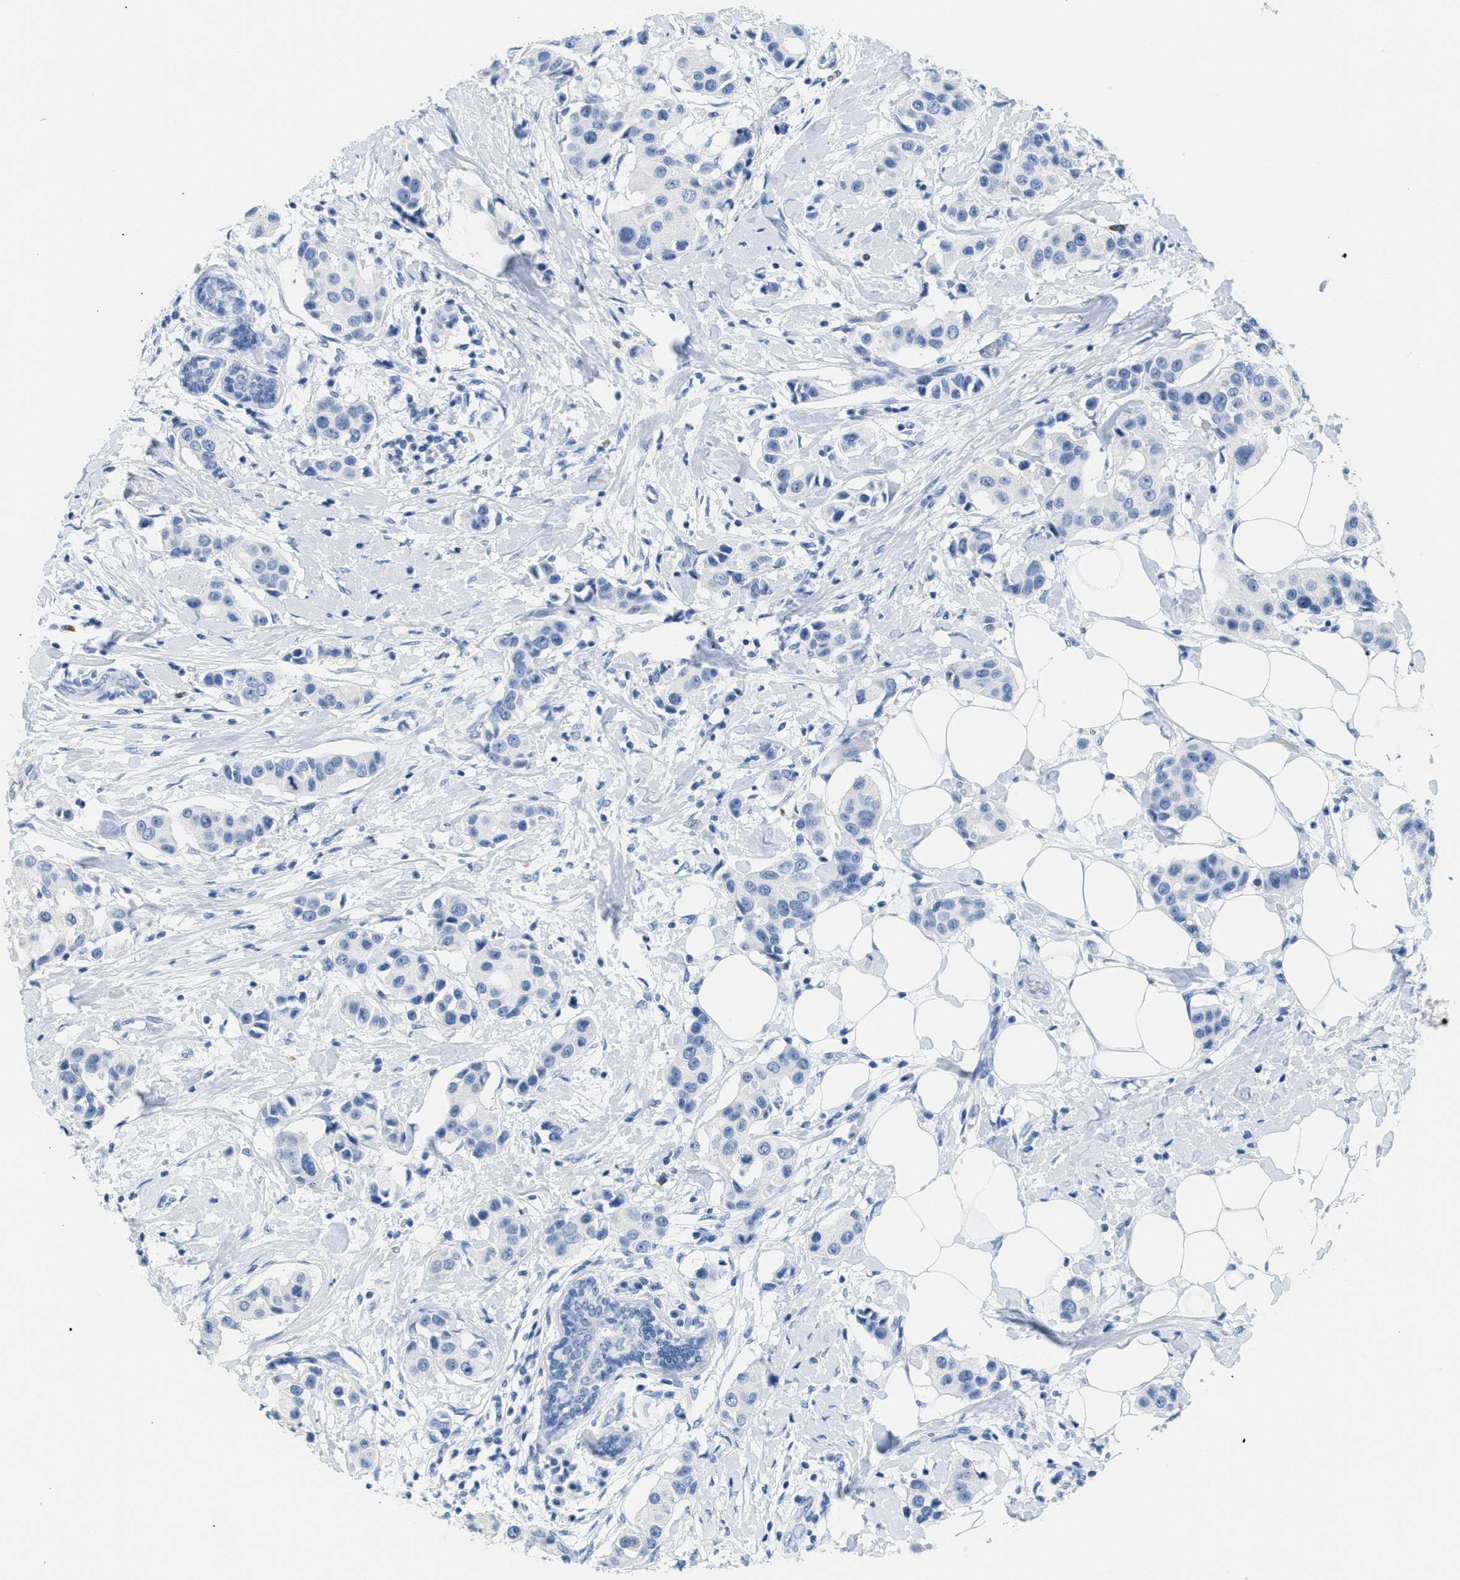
{"staining": {"intensity": "negative", "quantity": "none", "location": "none"}, "tissue": "breast cancer", "cell_type": "Tumor cells", "image_type": "cancer", "snomed": [{"axis": "morphology", "description": "Normal tissue, NOS"}, {"axis": "morphology", "description": "Duct carcinoma"}, {"axis": "topography", "description": "Breast"}], "caption": "Immunohistochemical staining of breast cancer exhibits no significant staining in tumor cells.", "gene": "GPM6A", "patient": {"sex": "female", "age": 39}}